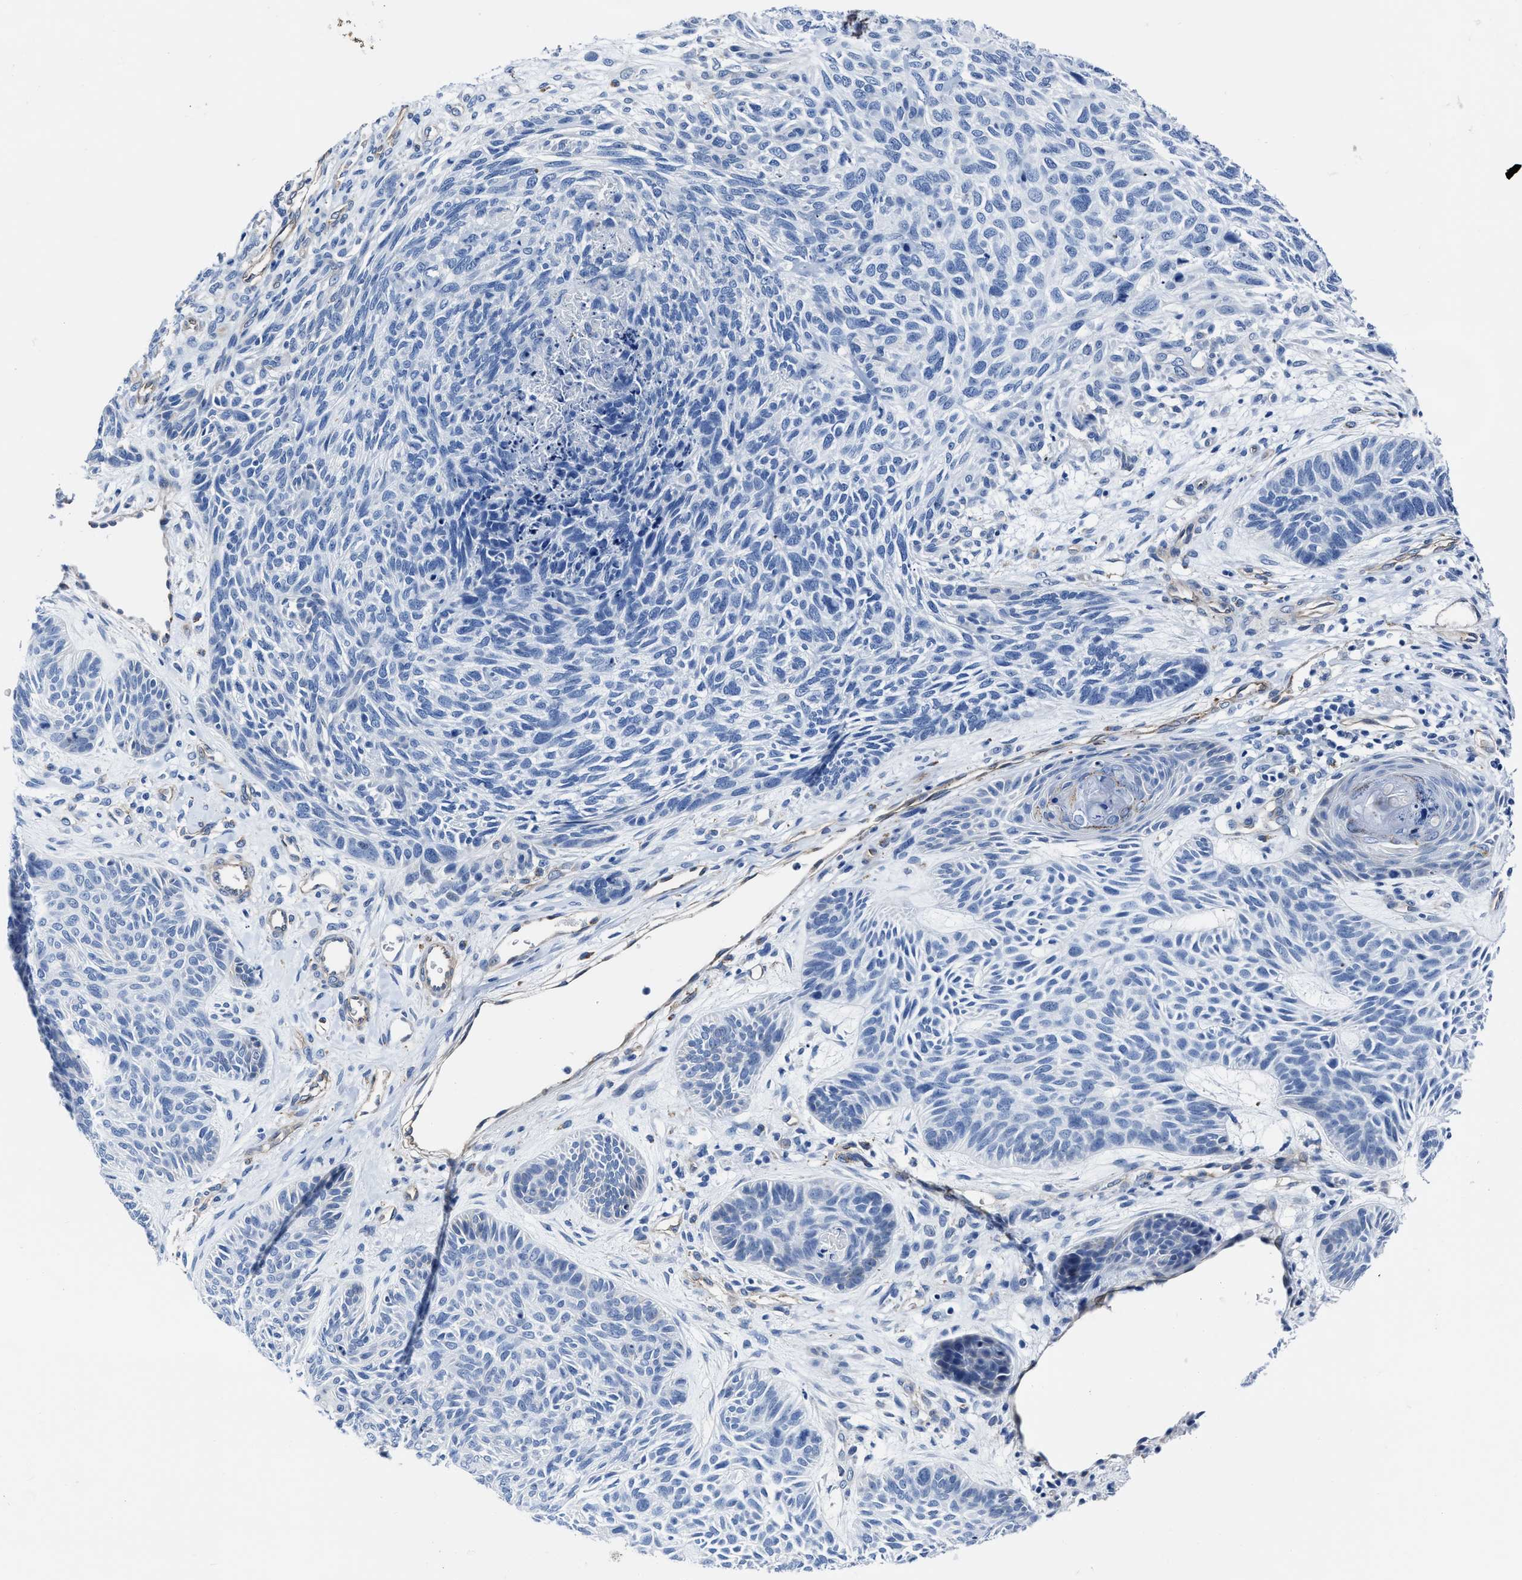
{"staining": {"intensity": "negative", "quantity": "none", "location": "none"}, "tissue": "skin cancer", "cell_type": "Tumor cells", "image_type": "cancer", "snomed": [{"axis": "morphology", "description": "Basal cell carcinoma"}, {"axis": "topography", "description": "Skin"}], "caption": "A micrograph of human basal cell carcinoma (skin) is negative for staining in tumor cells.", "gene": "KCNMB3", "patient": {"sex": "male", "age": 55}}